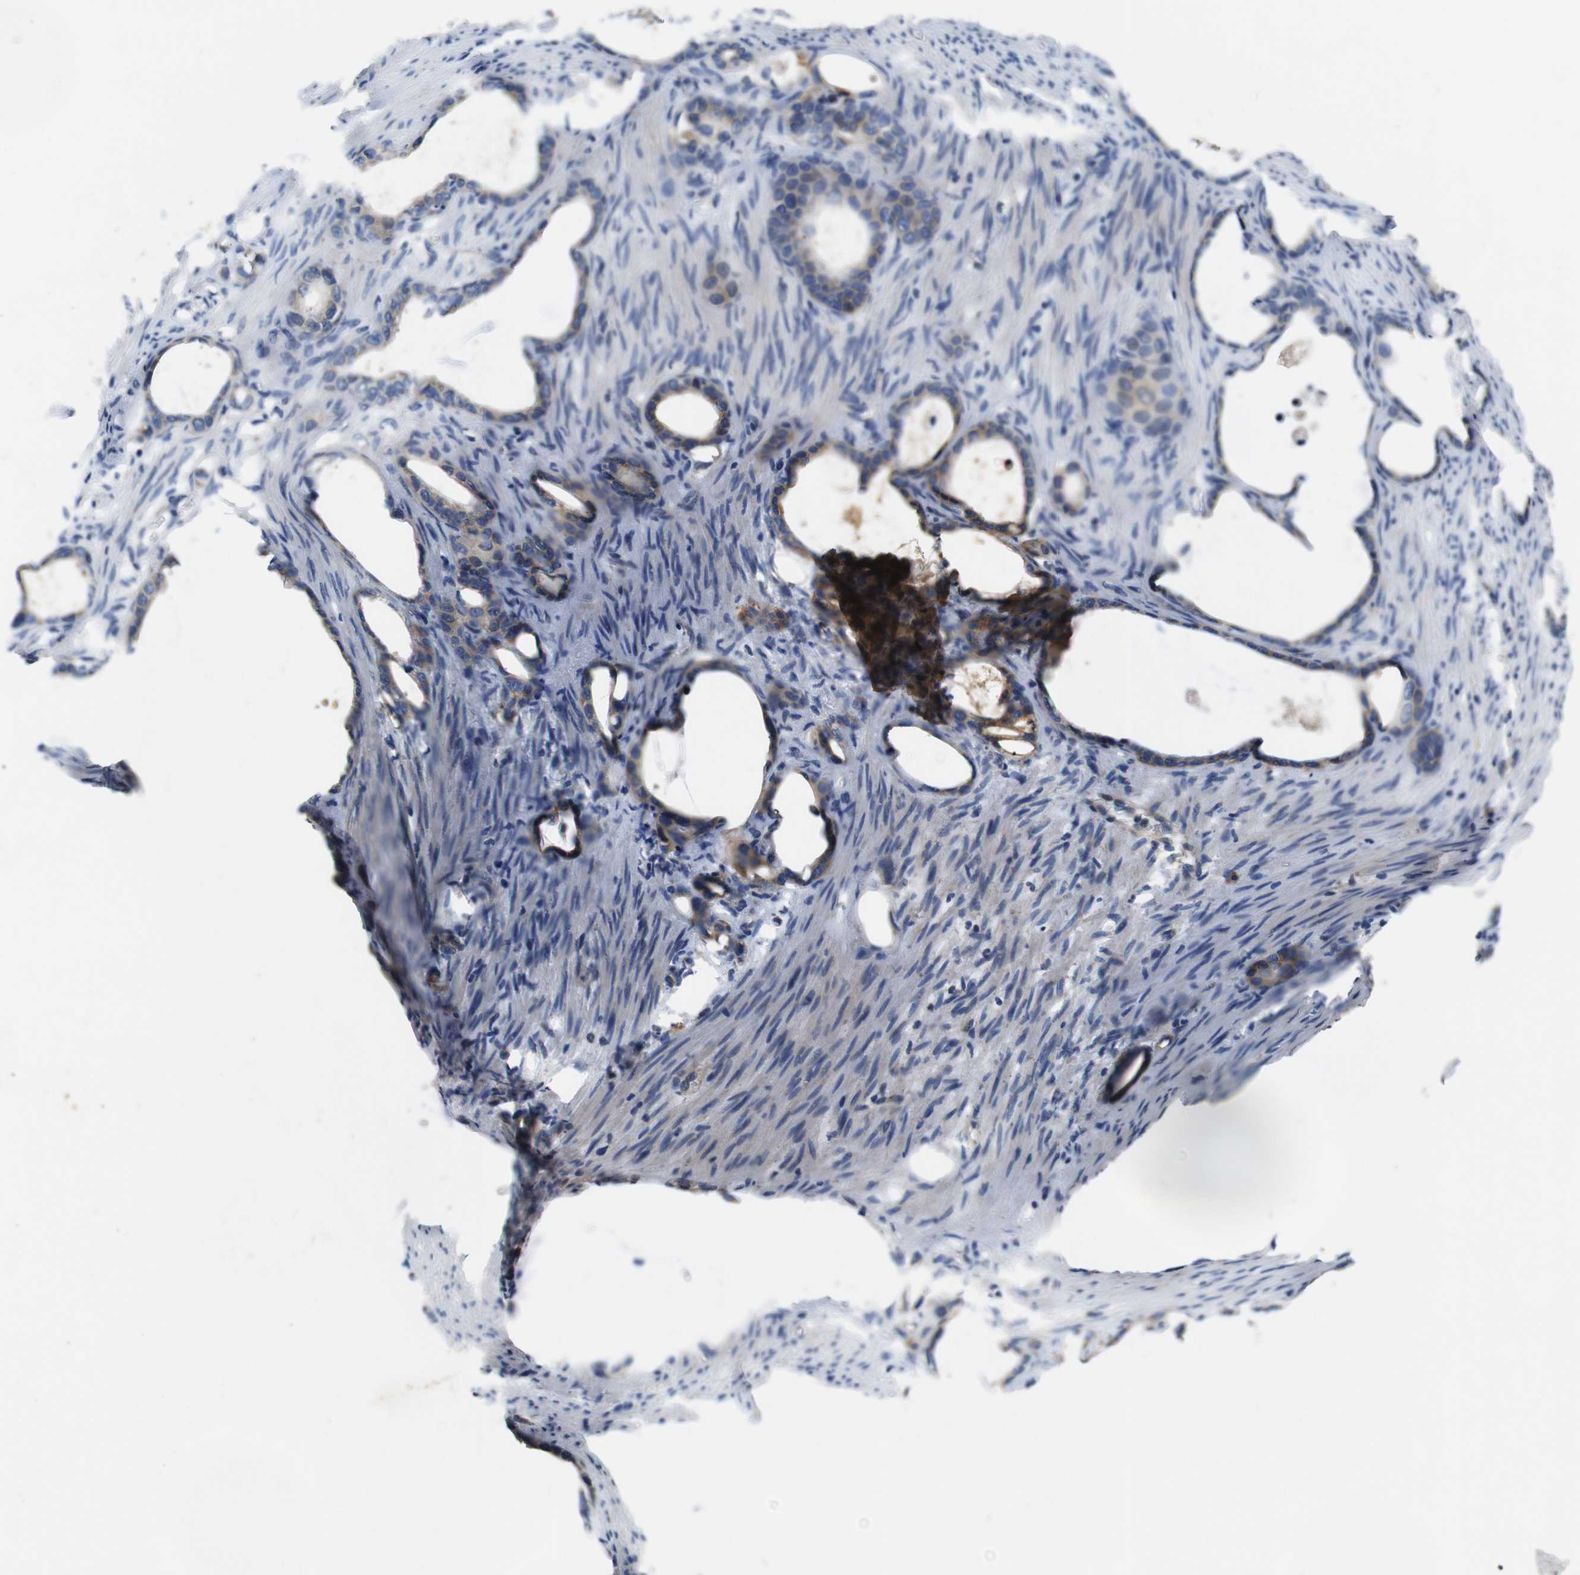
{"staining": {"intensity": "weak", "quantity": ">75%", "location": "cytoplasmic/membranous"}, "tissue": "stomach cancer", "cell_type": "Tumor cells", "image_type": "cancer", "snomed": [{"axis": "morphology", "description": "Adenocarcinoma, NOS"}, {"axis": "topography", "description": "Stomach"}], "caption": "Approximately >75% of tumor cells in human adenocarcinoma (stomach) reveal weak cytoplasmic/membranous protein positivity as visualized by brown immunohistochemical staining.", "gene": "MARCHF7", "patient": {"sex": "female", "age": 75}}